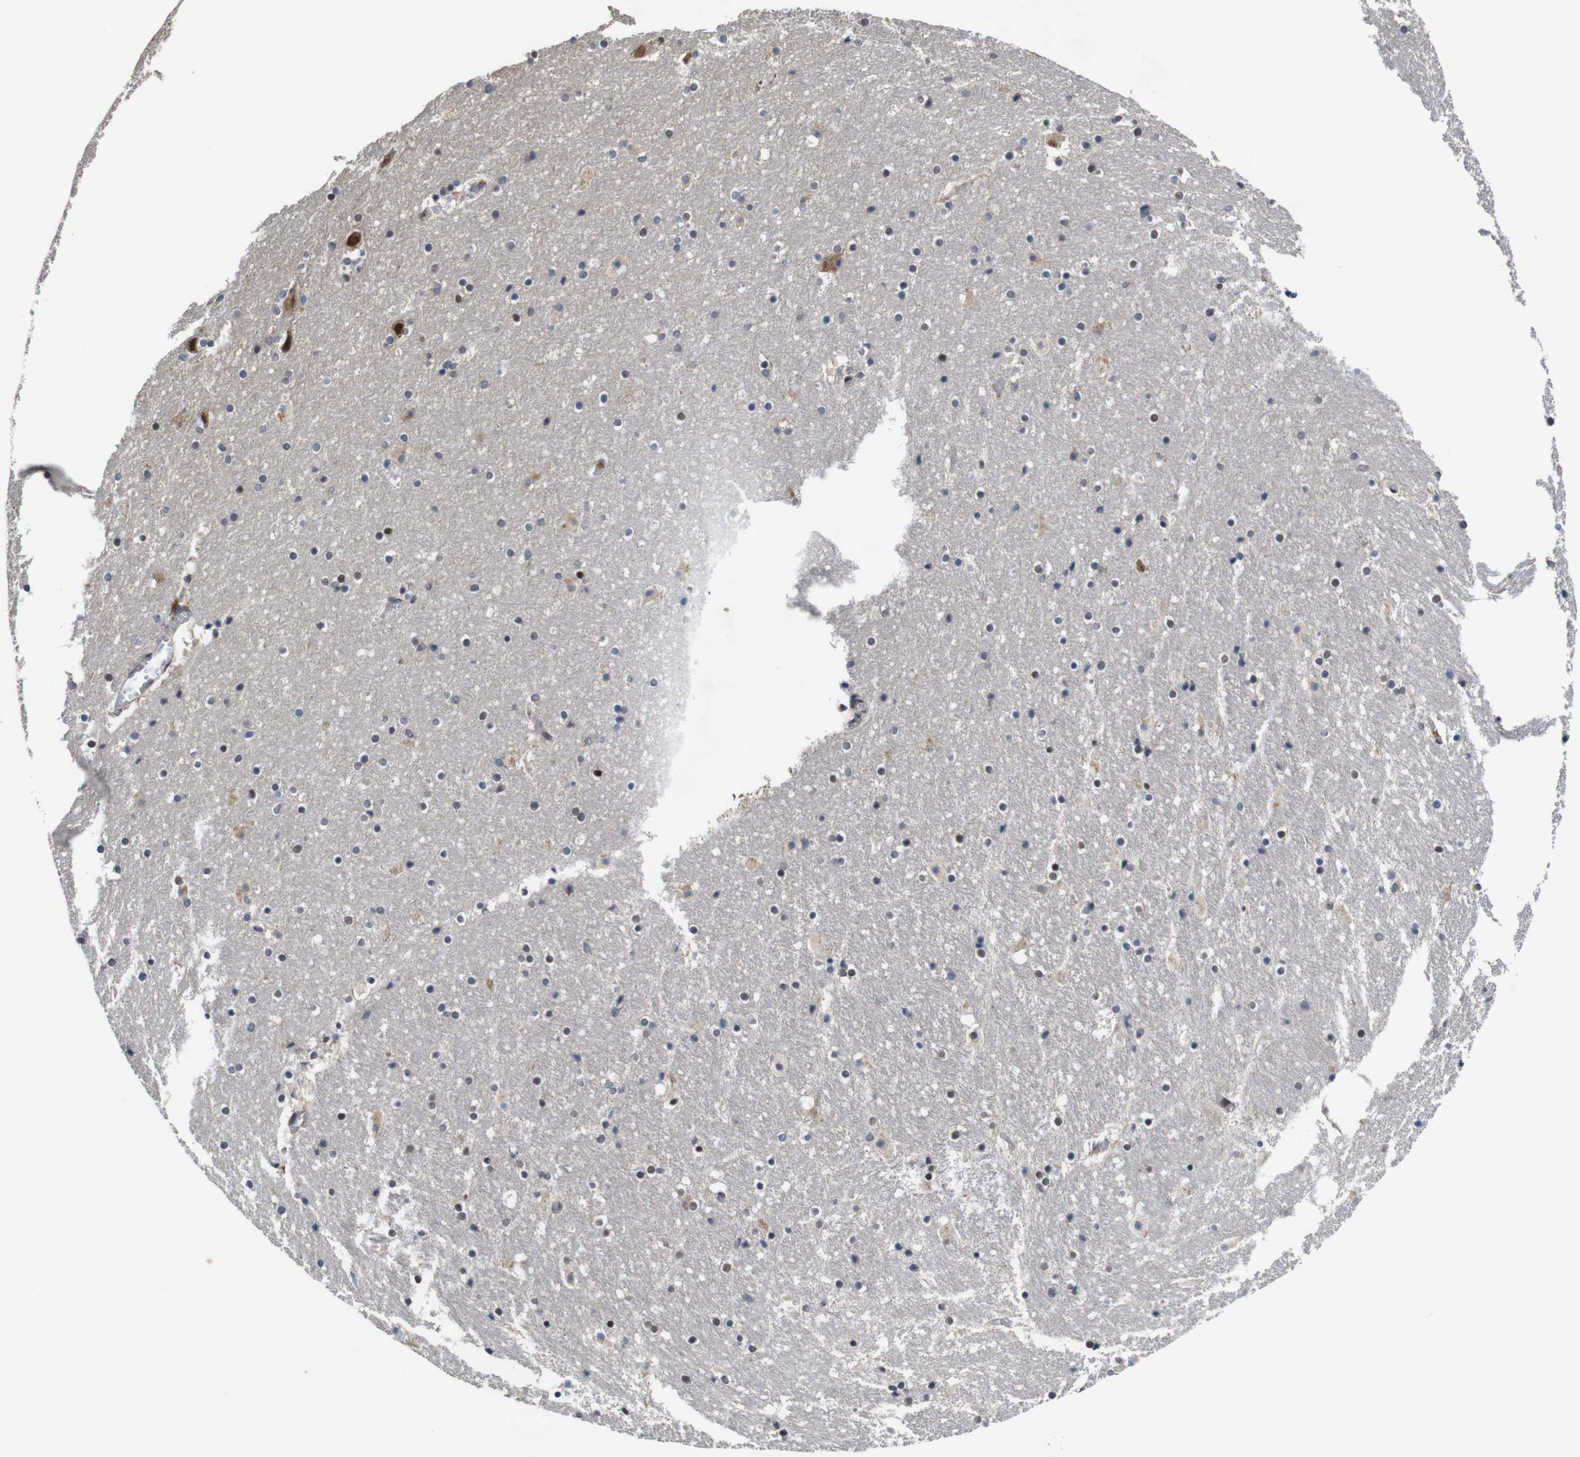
{"staining": {"intensity": "moderate", "quantity": "25%-75%", "location": "nuclear"}, "tissue": "hippocampus", "cell_type": "Glial cells", "image_type": "normal", "snomed": [{"axis": "morphology", "description": "Normal tissue, NOS"}, {"axis": "topography", "description": "Hippocampus"}], "caption": "DAB (3,3'-diaminobenzidine) immunohistochemical staining of benign human hippocampus shows moderate nuclear protein expression in about 25%-75% of glial cells.", "gene": "ZBTB46", "patient": {"sex": "male", "age": 45}}